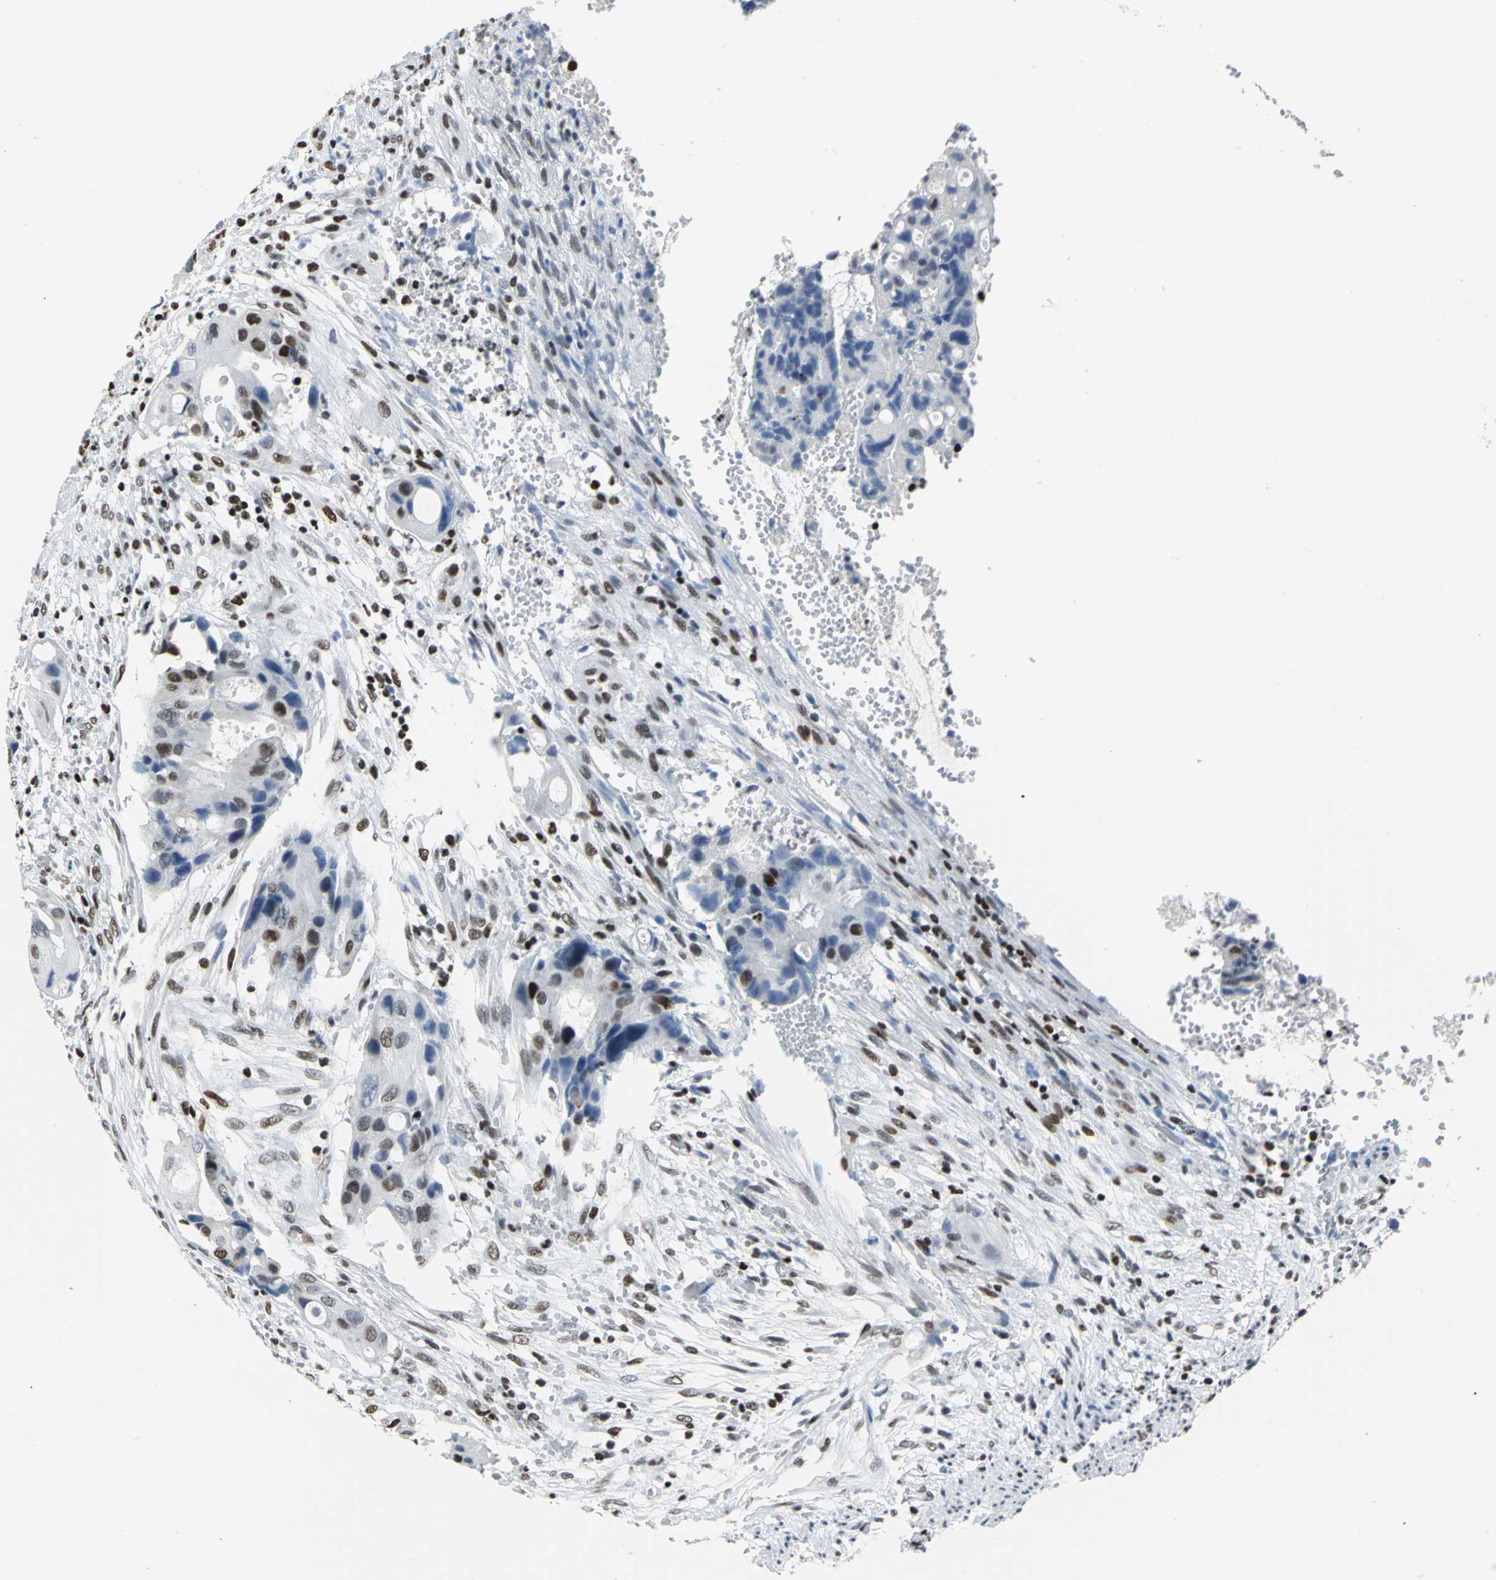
{"staining": {"intensity": "strong", "quantity": "25%-75%", "location": "nuclear"}, "tissue": "colorectal cancer", "cell_type": "Tumor cells", "image_type": "cancer", "snomed": [{"axis": "morphology", "description": "Adenocarcinoma, NOS"}, {"axis": "topography", "description": "Colon"}], "caption": "High-power microscopy captured an IHC image of colorectal cancer (adenocarcinoma), revealing strong nuclear positivity in about 25%-75% of tumor cells.", "gene": "HNRNPD", "patient": {"sex": "female", "age": 57}}